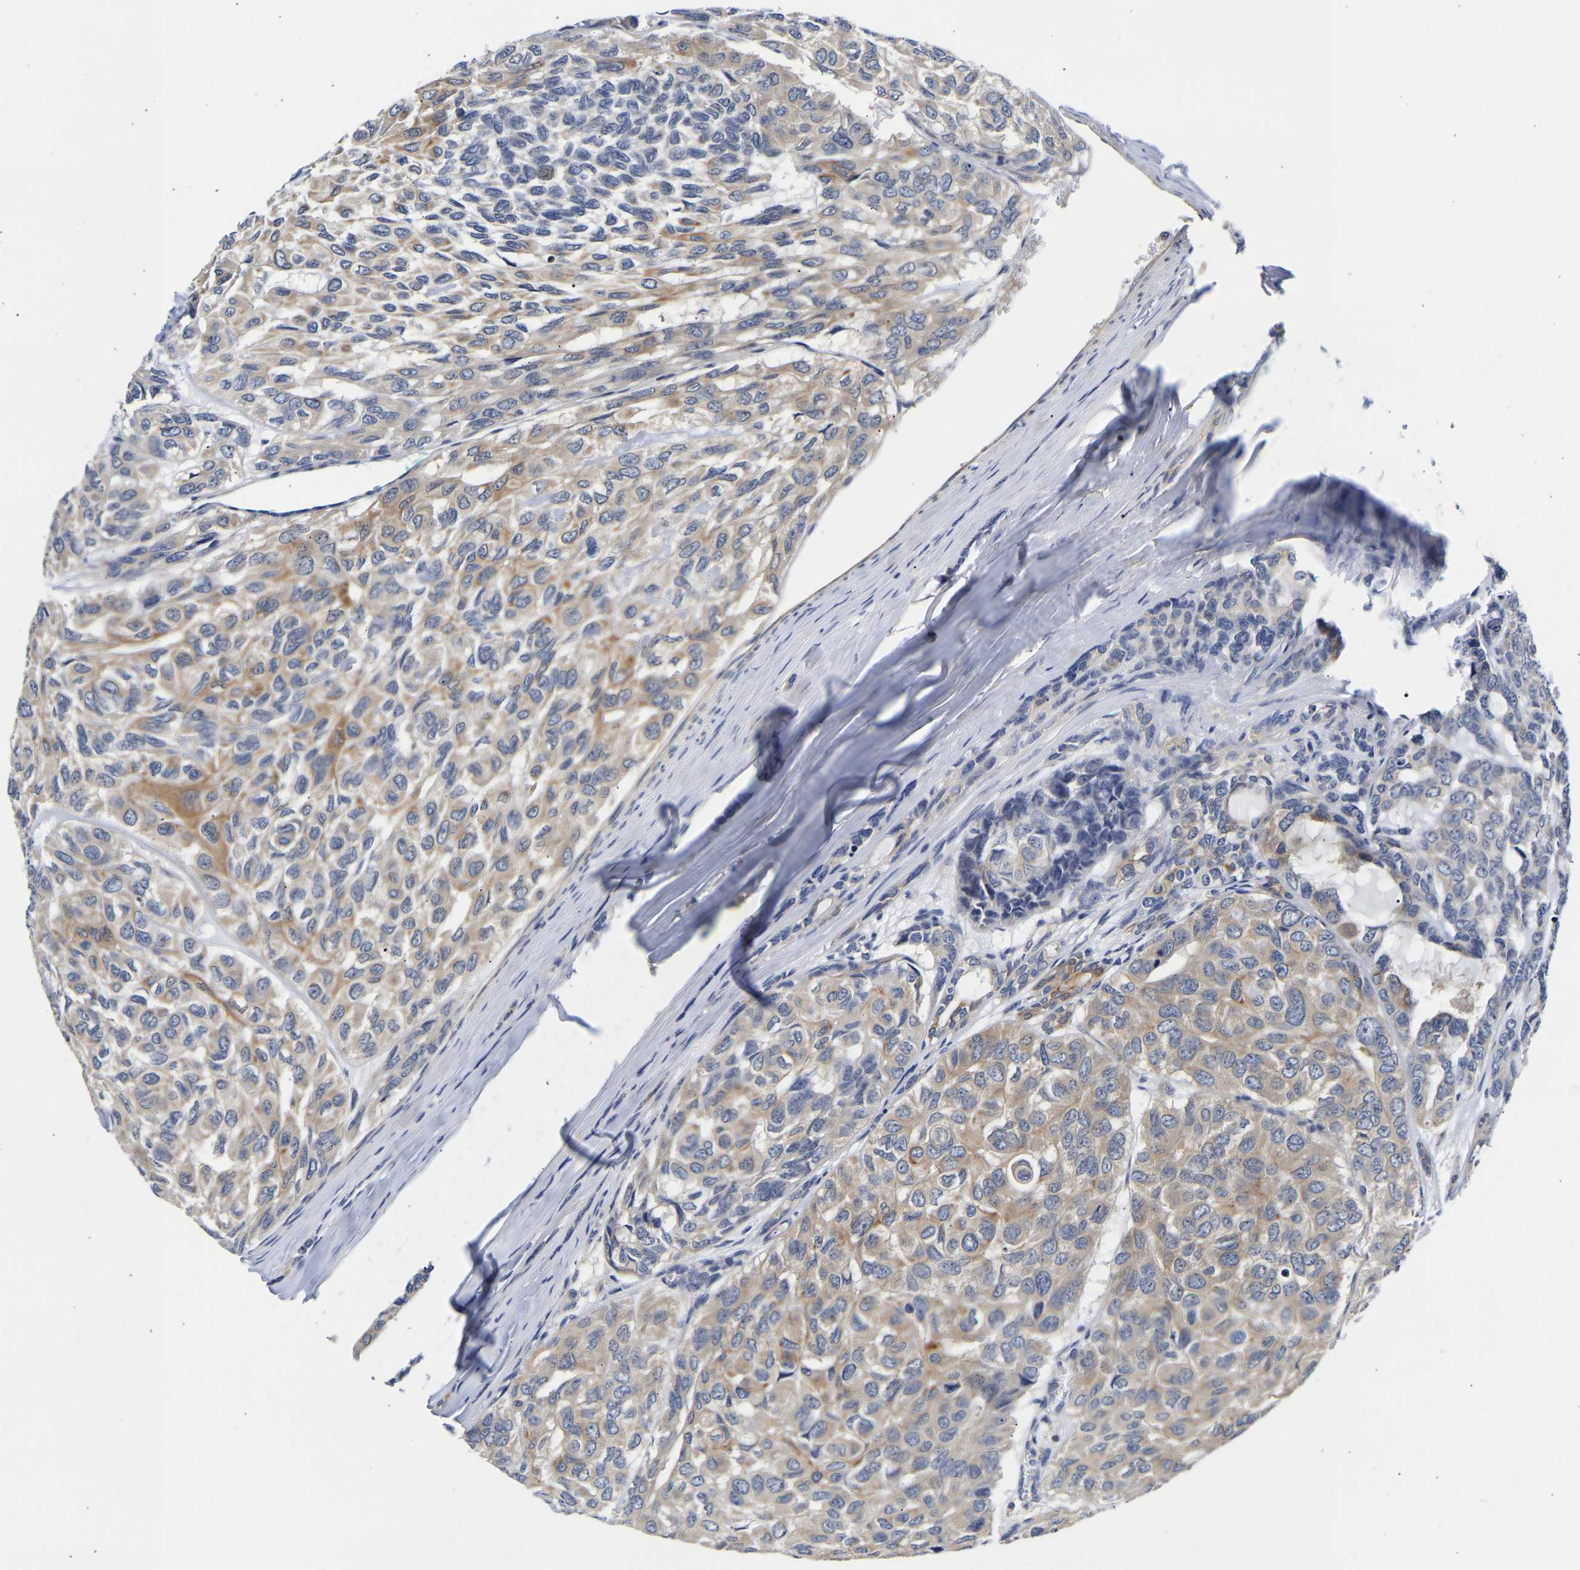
{"staining": {"intensity": "weak", "quantity": ">75%", "location": "cytoplasmic/membranous"}, "tissue": "head and neck cancer", "cell_type": "Tumor cells", "image_type": "cancer", "snomed": [{"axis": "morphology", "description": "Adenocarcinoma, NOS"}, {"axis": "topography", "description": "Salivary gland, NOS"}, {"axis": "topography", "description": "Head-Neck"}], "caption": "Protein staining of head and neck adenocarcinoma tissue demonstrates weak cytoplasmic/membranous positivity in approximately >75% of tumor cells.", "gene": "CCDC6", "patient": {"sex": "female", "age": 76}}